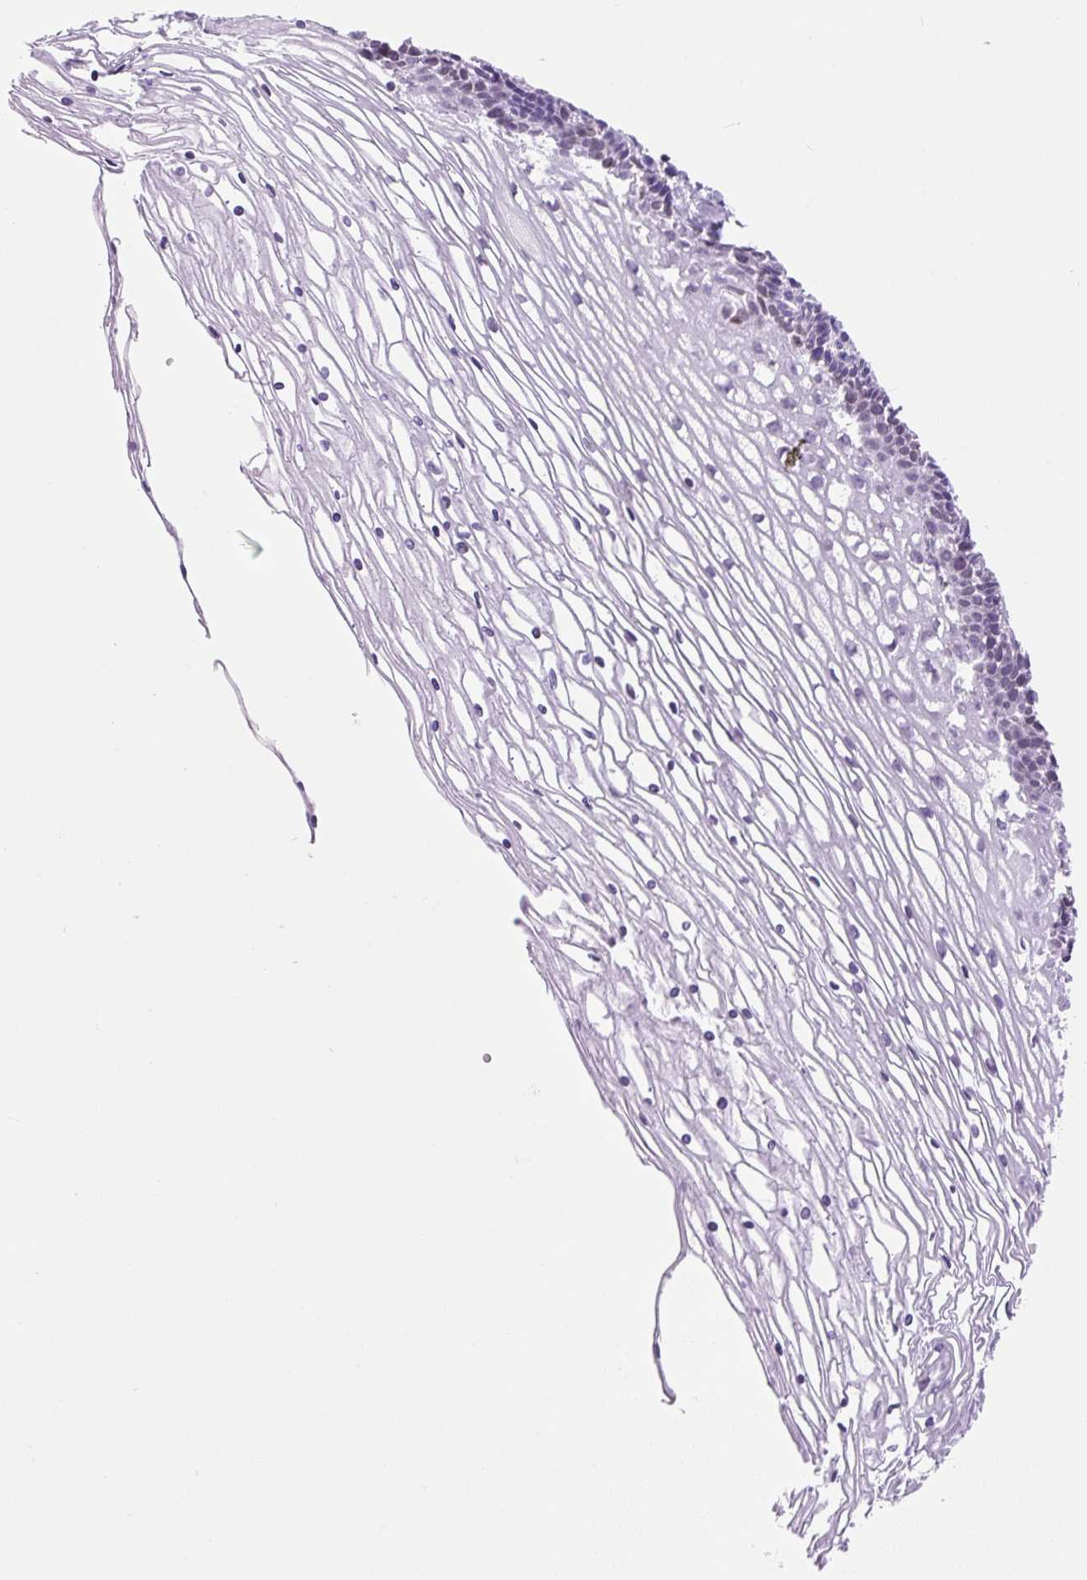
{"staining": {"intensity": "weak", "quantity": ">75%", "location": "cytoplasmic/membranous,nuclear"}, "tissue": "cervix", "cell_type": "Glandular cells", "image_type": "normal", "snomed": [{"axis": "morphology", "description": "Normal tissue, NOS"}, {"axis": "topography", "description": "Cervix"}], "caption": "Protein staining by immunohistochemistry exhibits weak cytoplasmic/membranous,nuclear staining in approximately >75% of glandular cells in unremarkable cervix.", "gene": "VPREB1", "patient": {"sex": "female", "age": 36}}